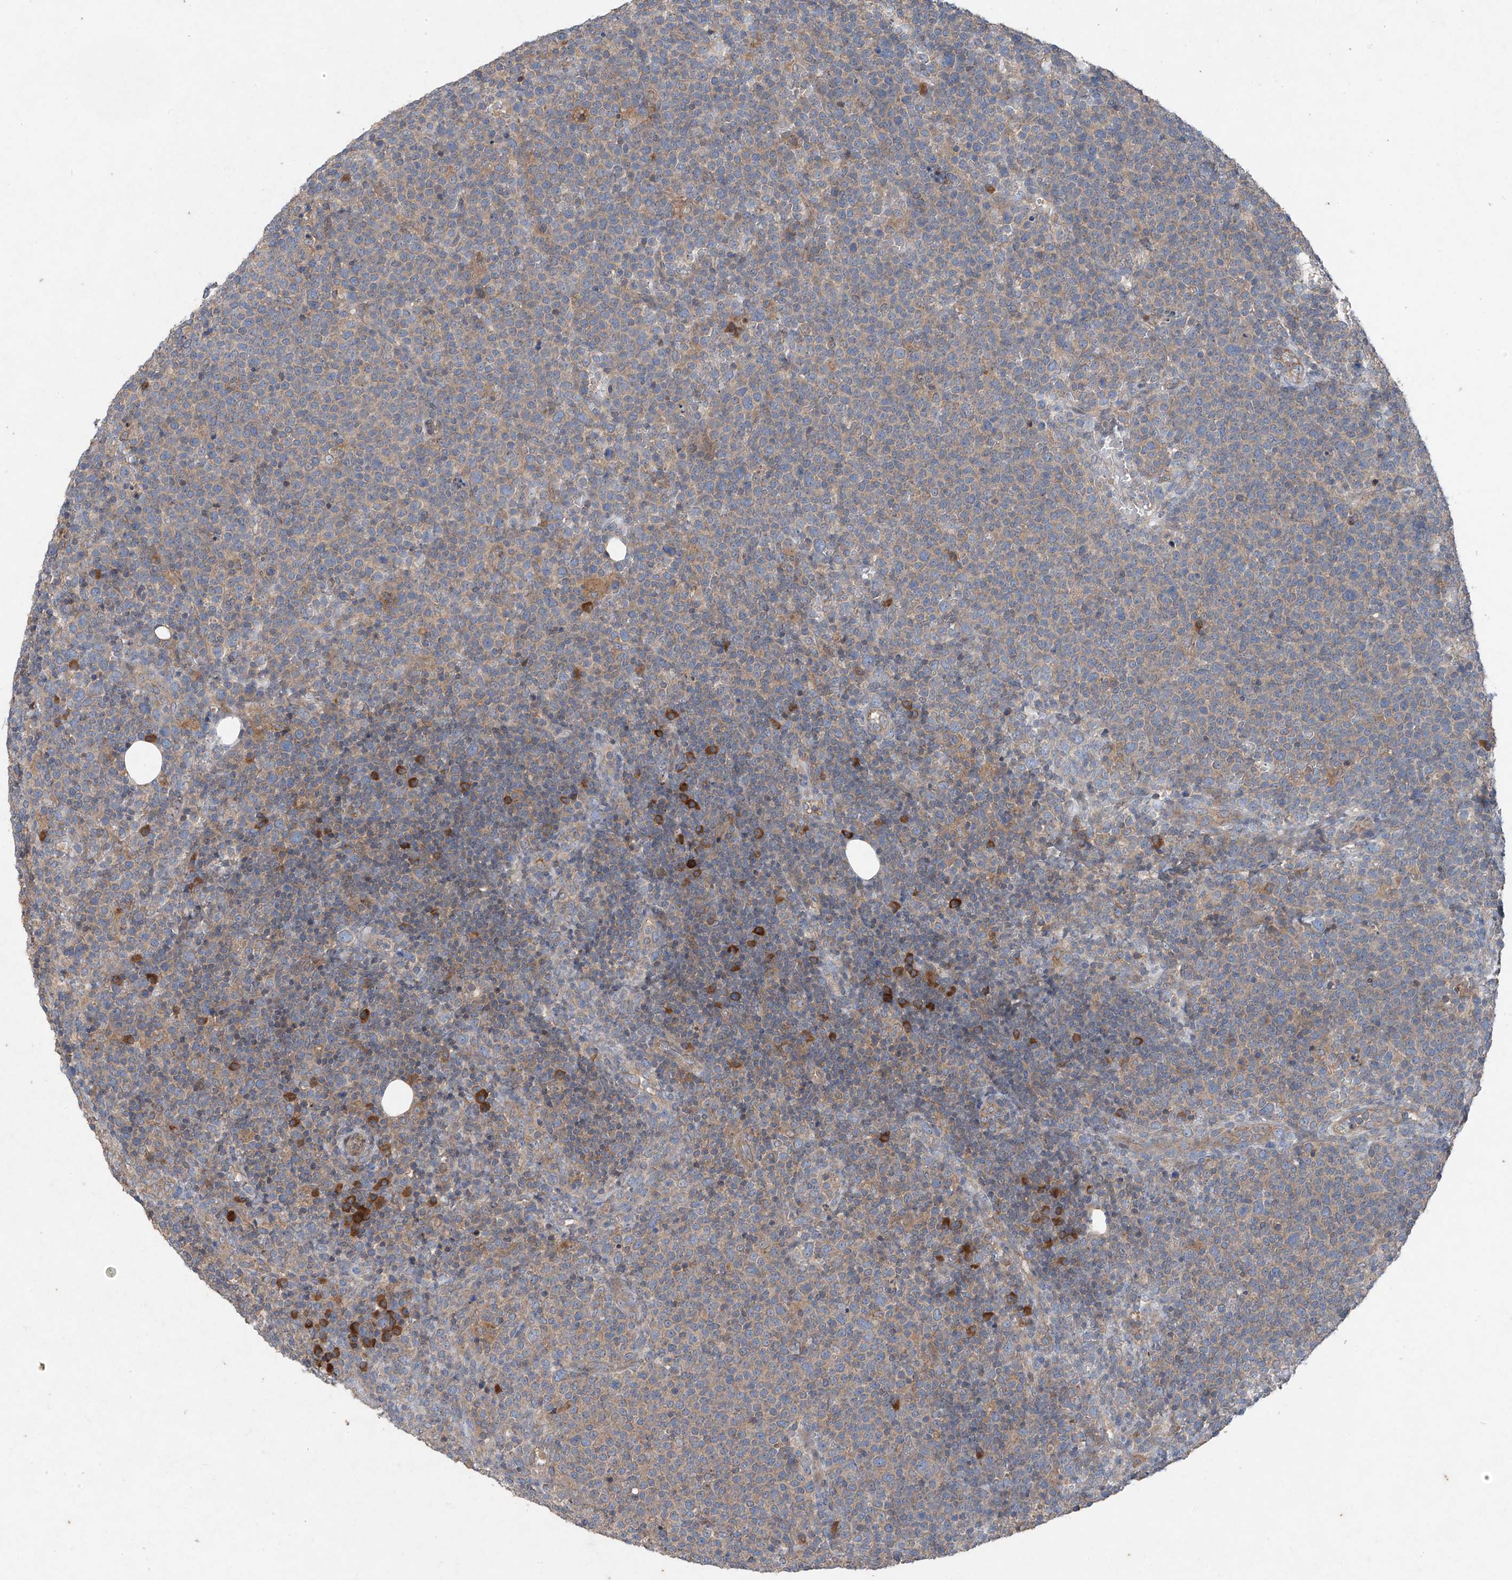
{"staining": {"intensity": "weak", "quantity": "<25%", "location": "cytoplasmic/membranous"}, "tissue": "lymphoma", "cell_type": "Tumor cells", "image_type": "cancer", "snomed": [{"axis": "morphology", "description": "Malignant lymphoma, non-Hodgkin's type, High grade"}, {"axis": "topography", "description": "Lymph node"}], "caption": "This is a histopathology image of IHC staining of malignant lymphoma, non-Hodgkin's type (high-grade), which shows no positivity in tumor cells. (Immunohistochemistry (ihc), brightfield microscopy, high magnification).", "gene": "FOXRED2", "patient": {"sex": "male", "age": 61}}